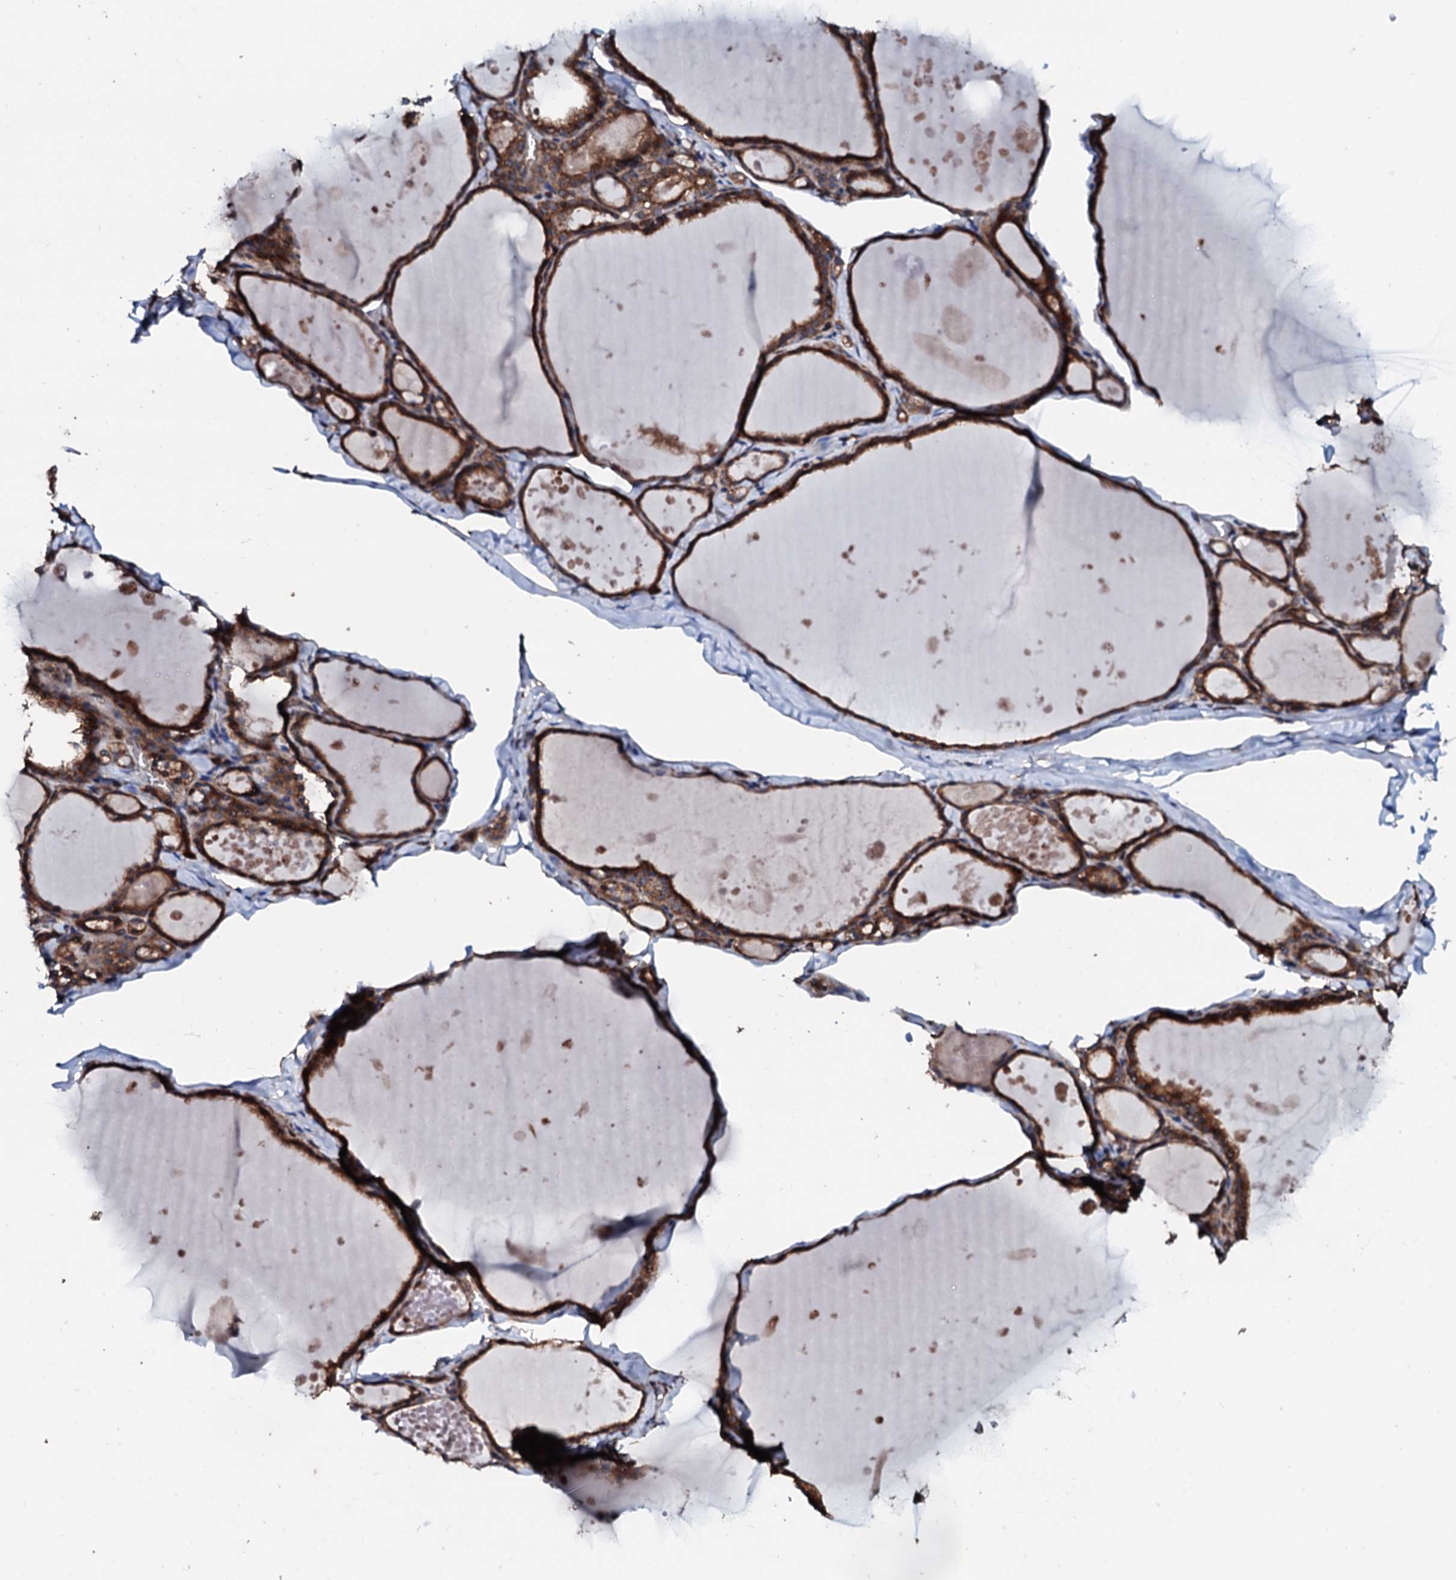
{"staining": {"intensity": "strong", "quantity": ">75%", "location": "cytoplasmic/membranous"}, "tissue": "thyroid gland", "cell_type": "Glandular cells", "image_type": "normal", "snomed": [{"axis": "morphology", "description": "Normal tissue, NOS"}, {"axis": "topography", "description": "Thyroid gland"}], "caption": "An image of human thyroid gland stained for a protein demonstrates strong cytoplasmic/membranous brown staining in glandular cells.", "gene": "ENSG00000256591", "patient": {"sex": "male", "age": 56}}